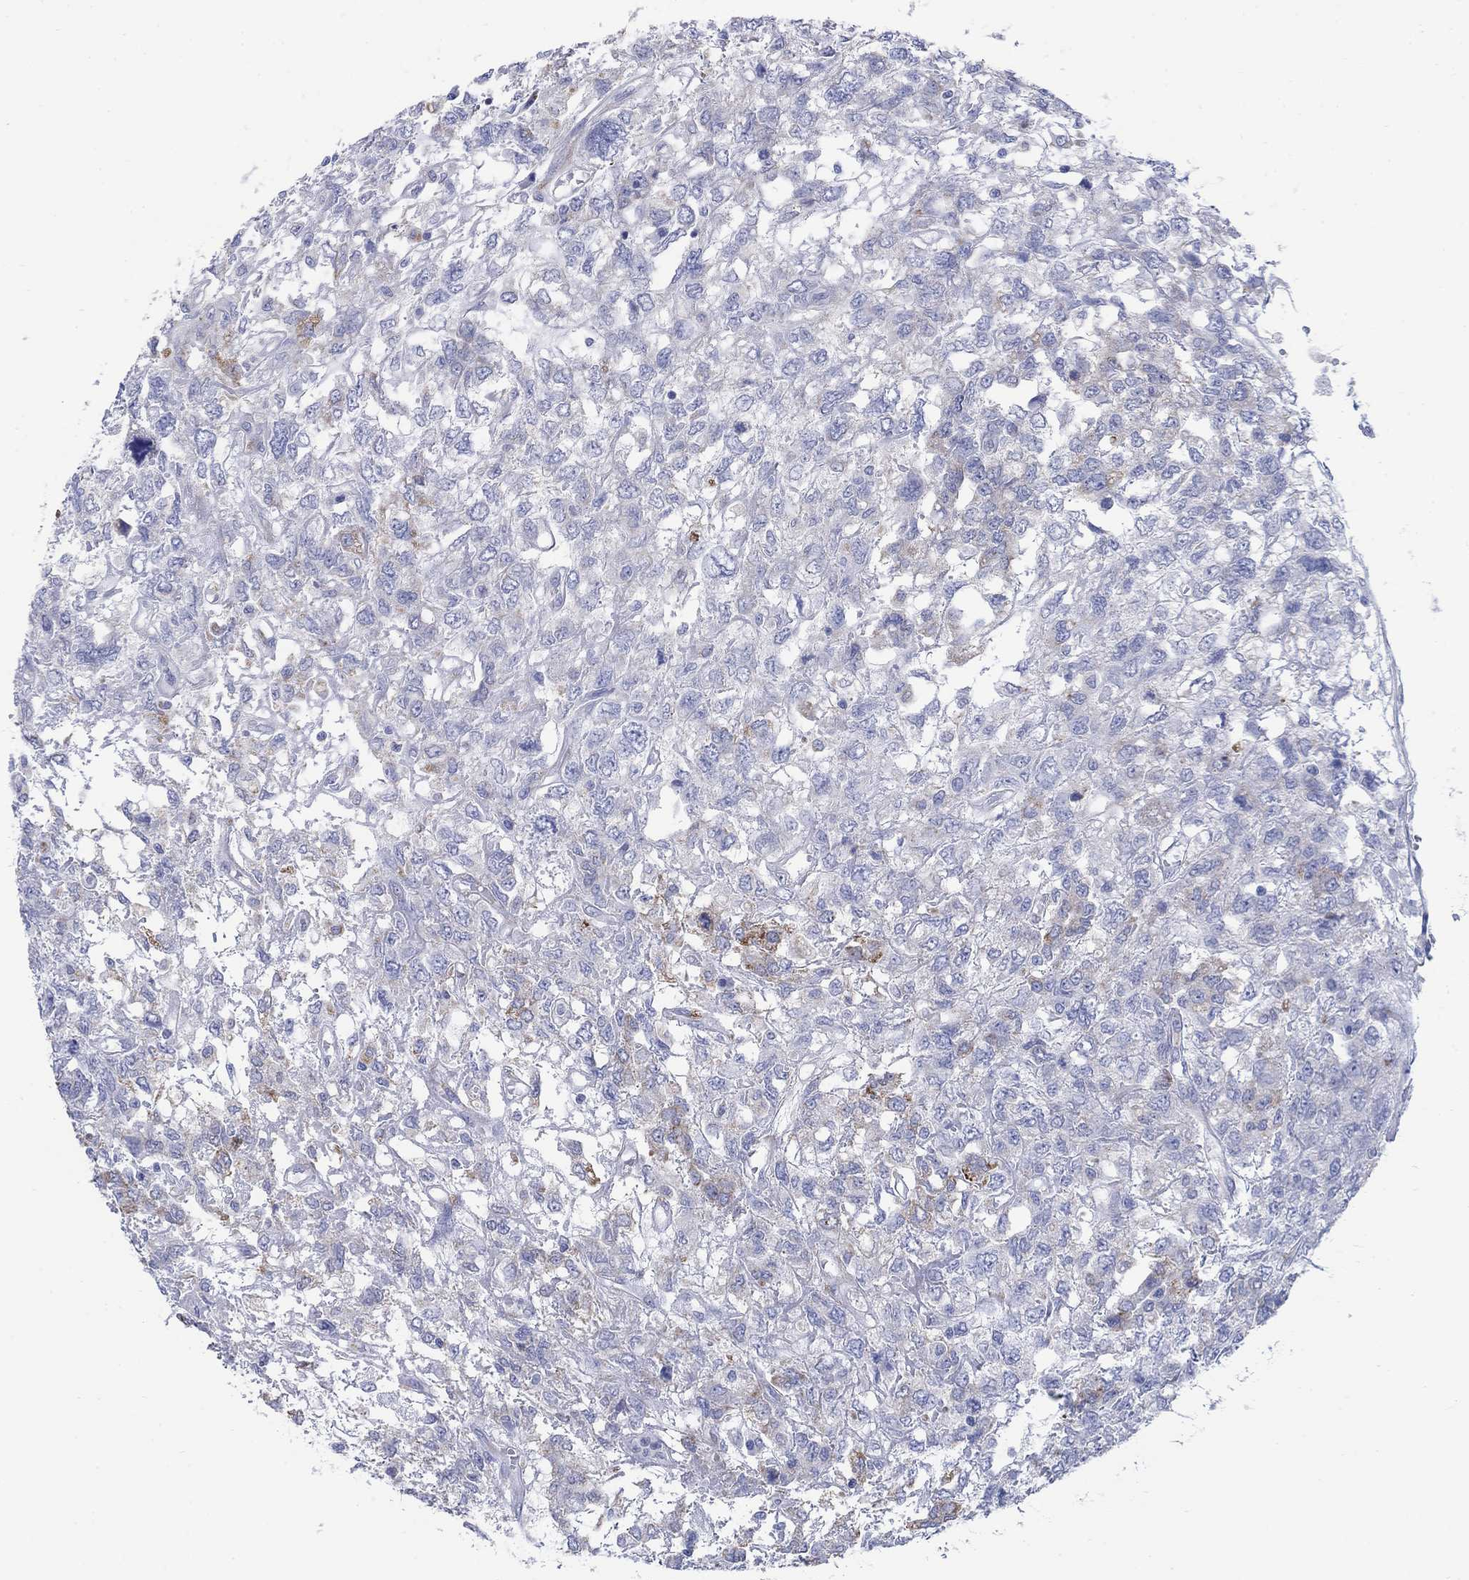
{"staining": {"intensity": "negative", "quantity": "none", "location": "none"}, "tissue": "testis cancer", "cell_type": "Tumor cells", "image_type": "cancer", "snomed": [{"axis": "morphology", "description": "Seminoma, NOS"}, {"axis": "topography", "description": "Testis"}], "caption": "IHC of human seminoma (testis) displays no expression in tumor cells. The staining is performed using DAB (3,3'-diaminobenzidine) brown chromogen with nuclei counter-stained in using hematoxylin.", "gene": "SCCPDH", "patient": {"sex": "male", "age": 52}}